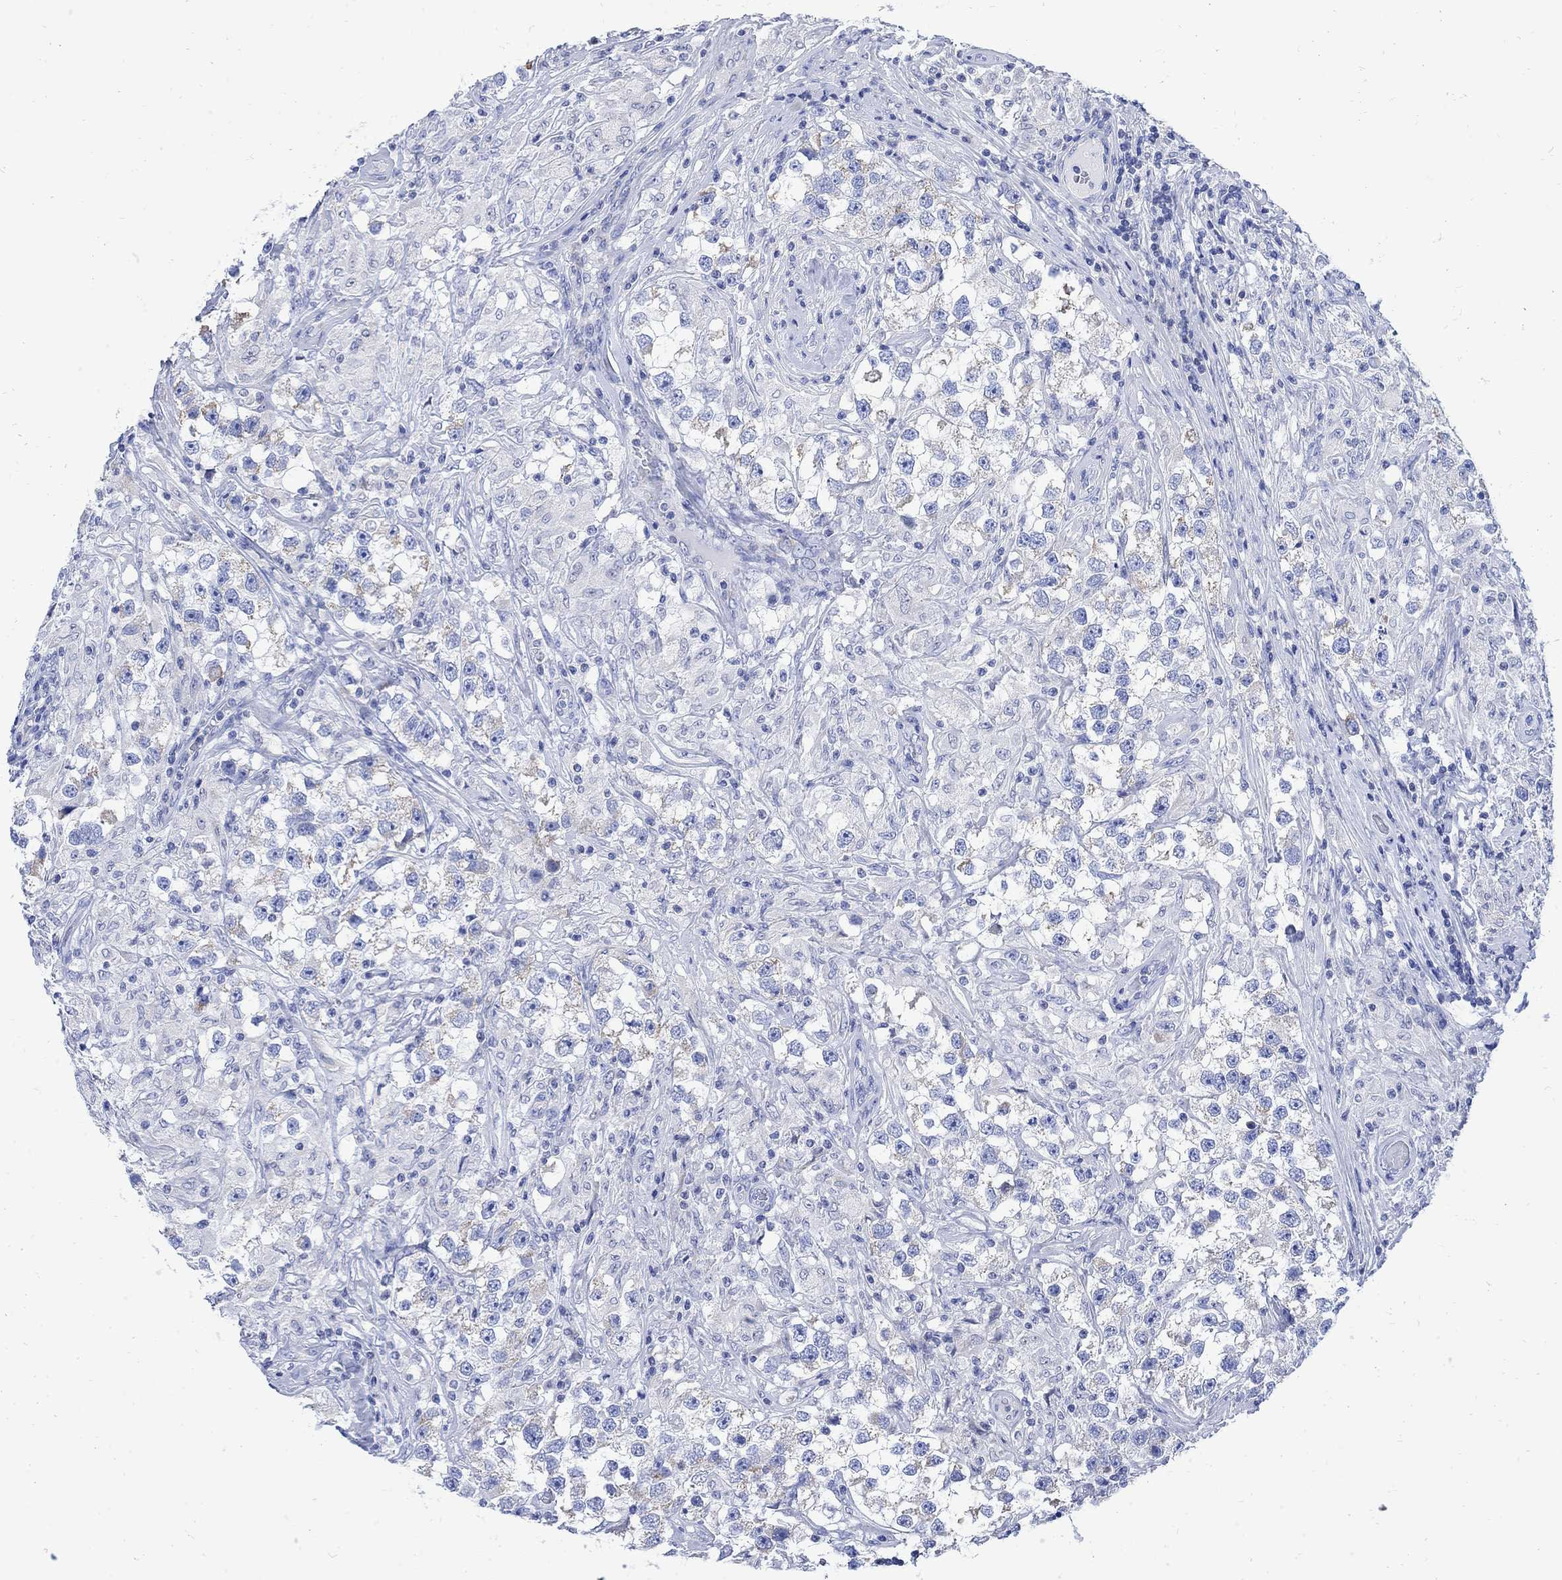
{"staining": {"intensity": "weak", "quantity": "25%-75%", "location": "cytoplasmic/membranous"}, "tissue": "testis cancer", "cell_type": "Tumor cells", "image_type": "cancer", "snomed": [{"axis": "morphology", "description": "Seminoma, NOS"}, {"axis": "topography", "description": "Testis"}], "caption": "DAB immunohistochemical staining of seminoma (testis) exhibits weak cytoplasmic/membranous protein positivity in about 25%-75% of tumor cells.", "gene": "CPLX2", "patient": {"sex": "male", "age": 46}}